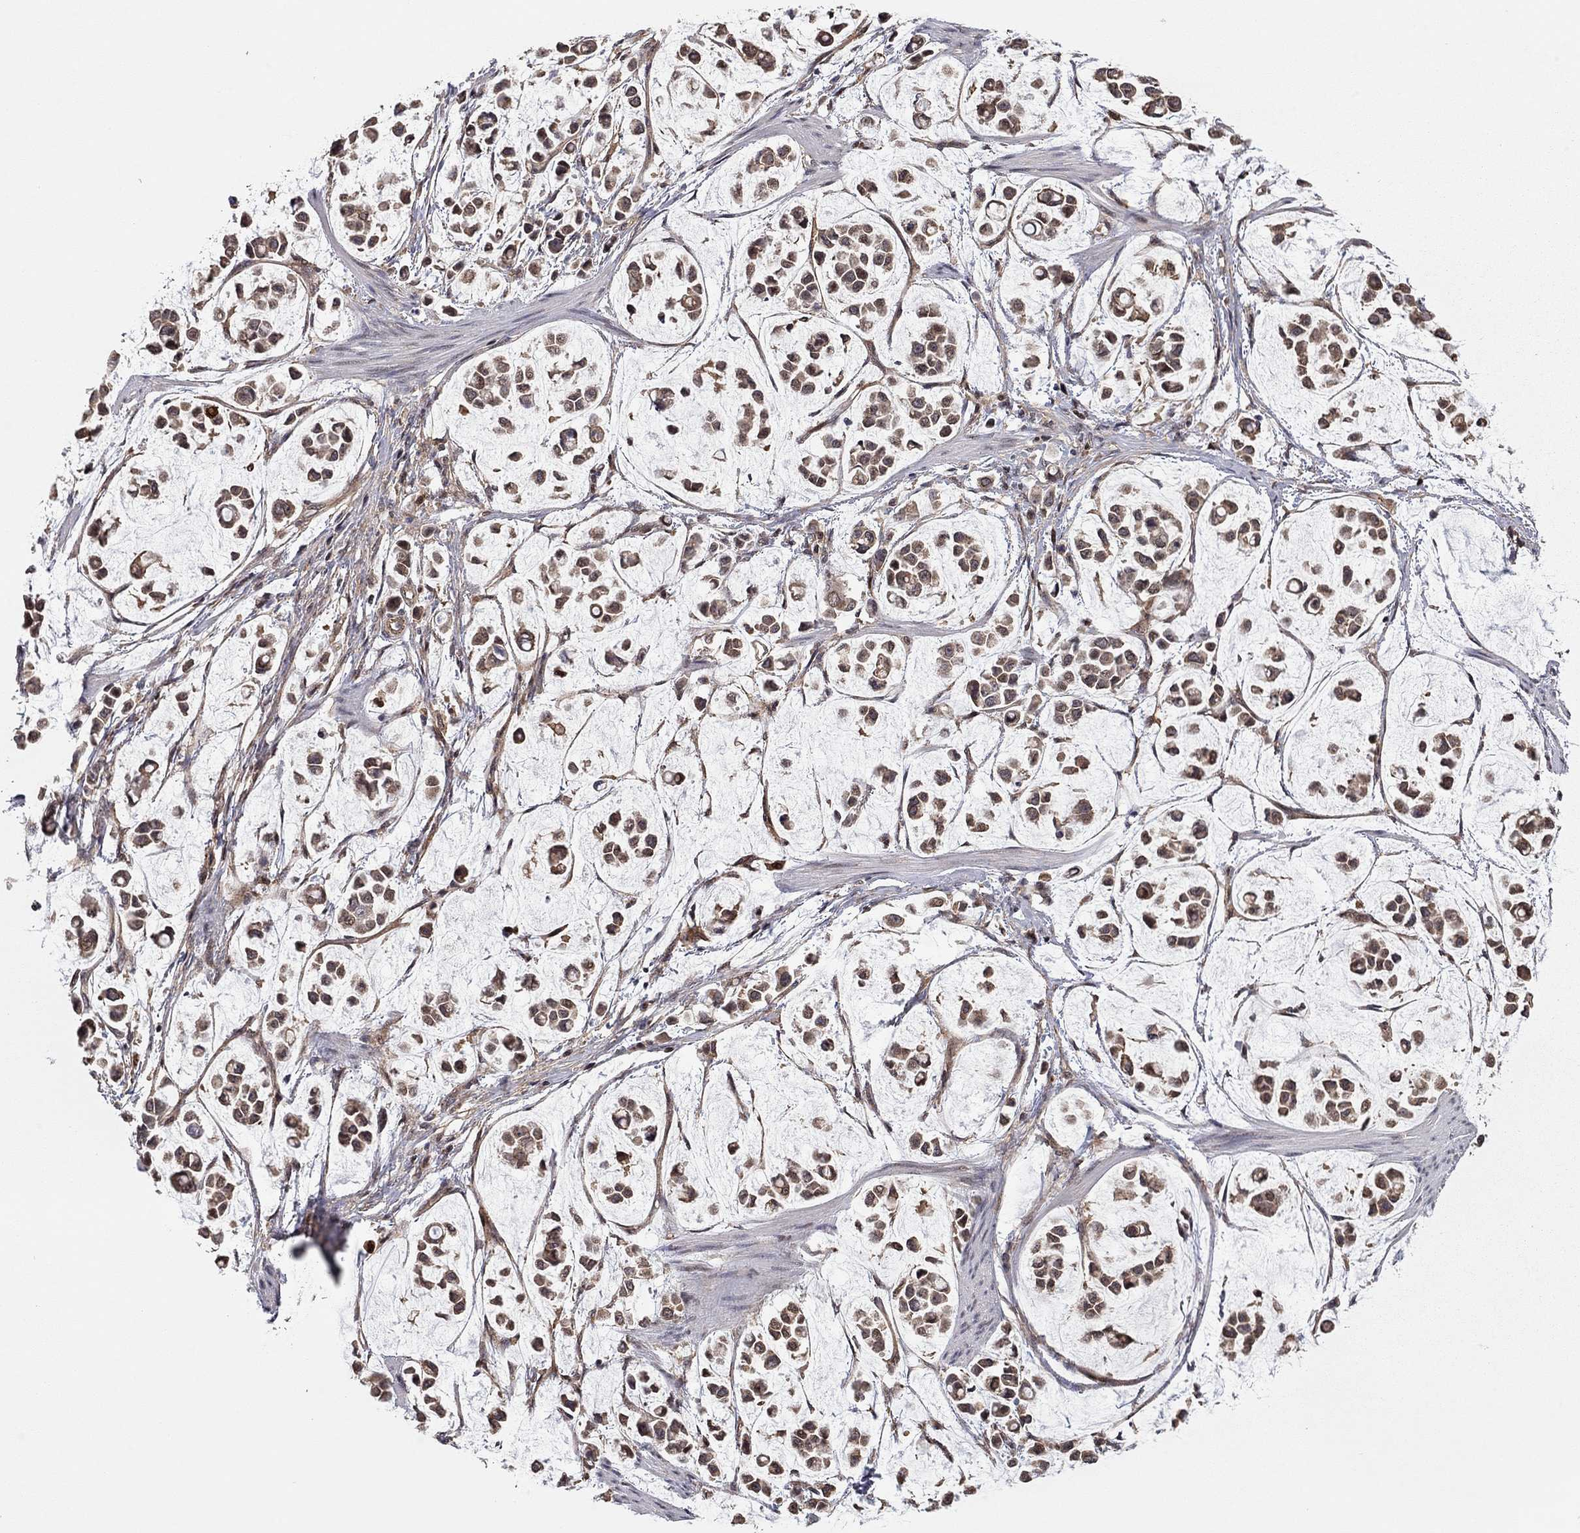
{"staining": {"intensity": "moderate", "quantity": "25%-75%", "location": "cytoplasmic/membranous"}, "tissue": "stomach cancer", "cell_type": "Tumor cells", "image_type": "cancer", "snomed": [{"axis": "morphology", "description": "Adenocarcinoma, NOS"}, {"axis": "topography", "description": "Stomach"}], "caption": "This is a photomicrograph of immunohistochemistry (IHC) staining of stomach cancer (adenocarcinoma), which shows moderate positivity in the cytoplasmic/membranous of tumor cells.", "gene": "TDP1", "patient": {"sex": "male", "age": 82}}